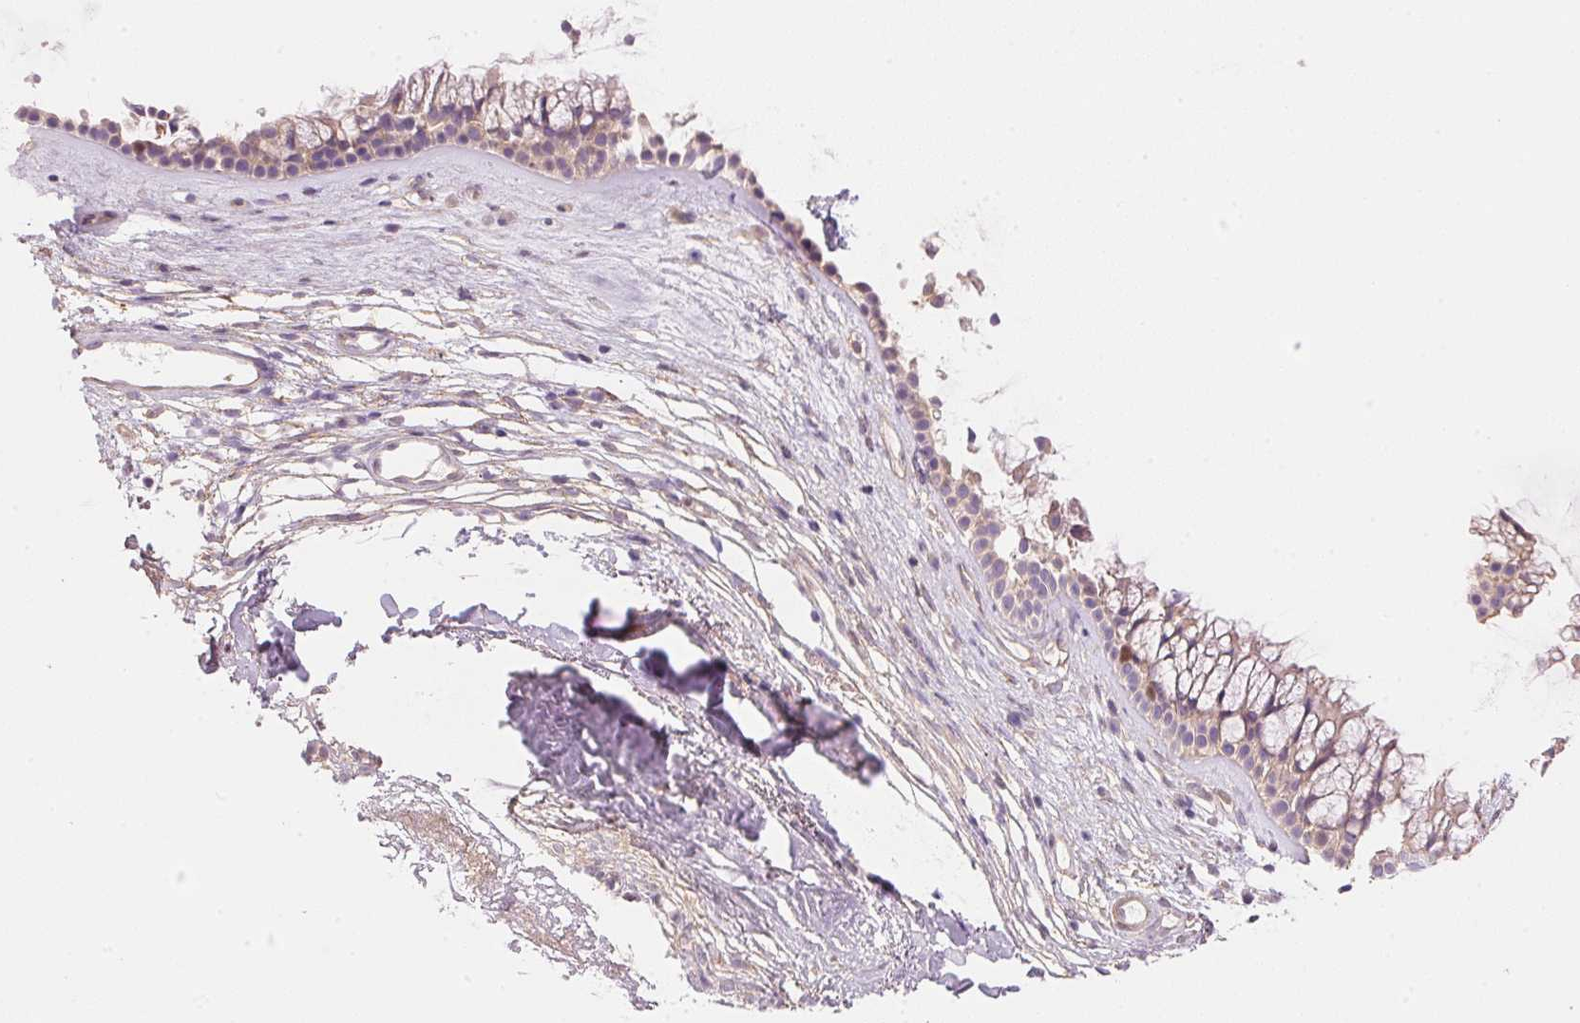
{"staining": {"intensity": "negative", "quantity": "none", "location": "none"}, "tissue": "nasopharynx", "cell_type": "Respiratory epithelial cells", "image_type": "normal", "snomed": [{"axis": "morphology", "description": "Normal tissue, NOS"}, {"axis": "topography", "description": "Nasopharynx"}], "caption": "A high-resolution image shows IHC staining of unremarkable nasopharynx, which displays no significant expression in respiratory epithelial cells. (Immunohistochemistry (ihc), brightfield microscopy, high magnification).", "gene": "SMTN", "patient": {"sex": "female", "age": 75}}